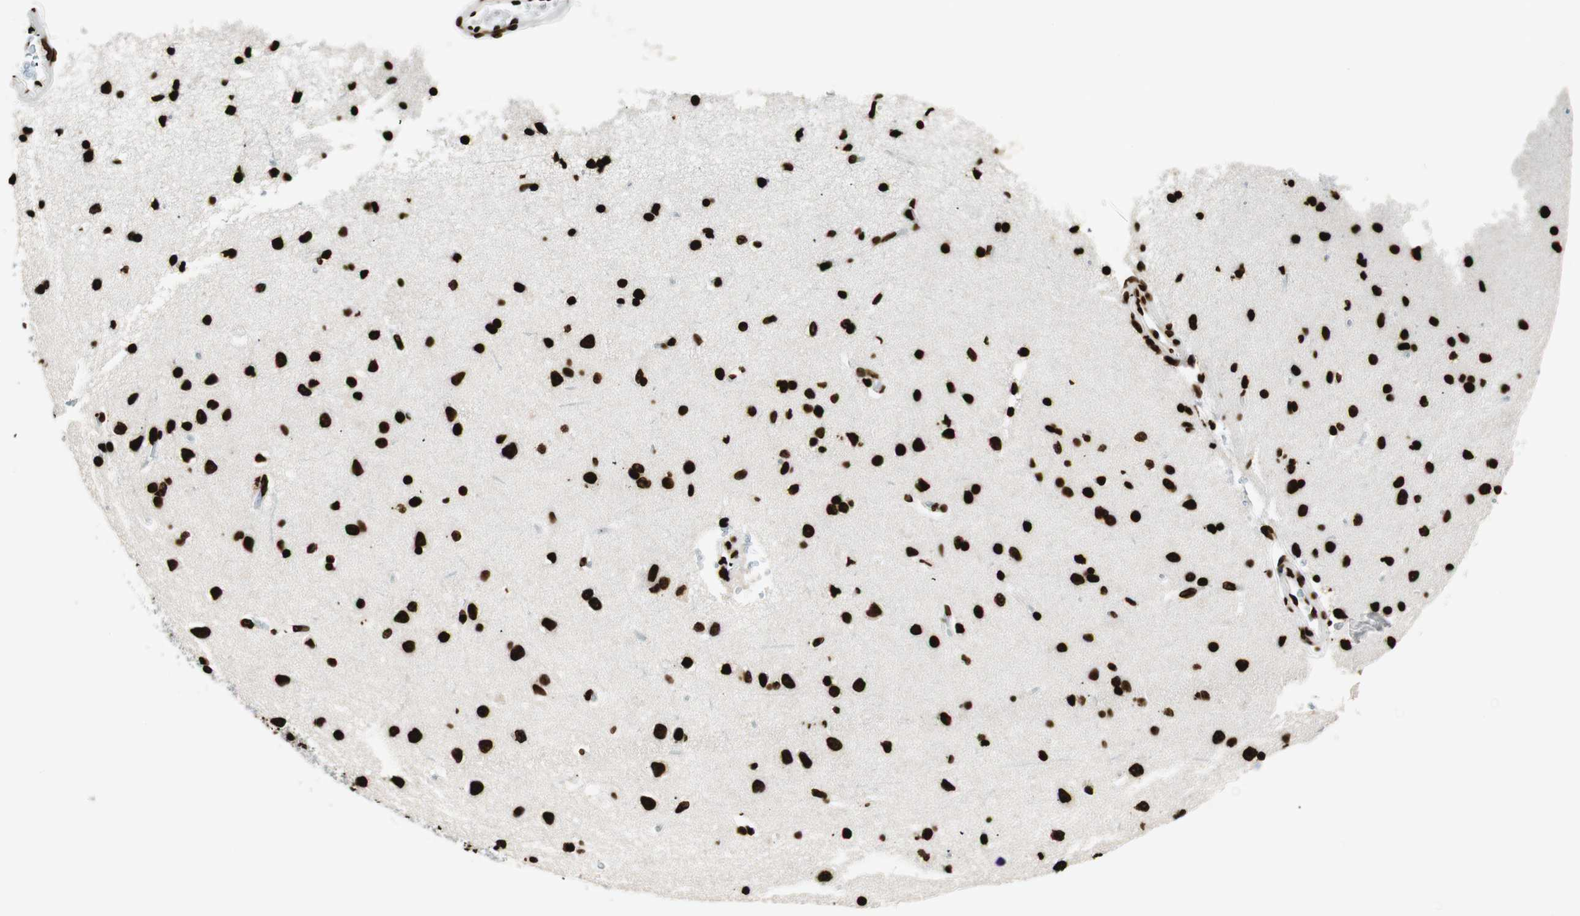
{"staining": {"intensity": "strong", "quantity": ">75%", "location": "nuclear"}, "tissue": "cerebral cortex", "cell_type": "Endothelial cells", "image_type": "normal", "snomed": [{"axis": "morphology", "description": "Normal tissue, NOS"}, {"axis": "topography", "description": "Cerebral cortex"}], "caption": "Immunohistochemistry (IHC) staining of unremarkable cerebral cortex, which reveals high levels of strong nuclear positivity in approximately >75% of endothelial cells indicating strong nuclear protein positivity. The staining was performed using DAB (brown) for protein detection and nuclei were counterstained in hematoxylin (blue).", "gene": "GLI2", "patient": {"sex": "female", "age": 54}}